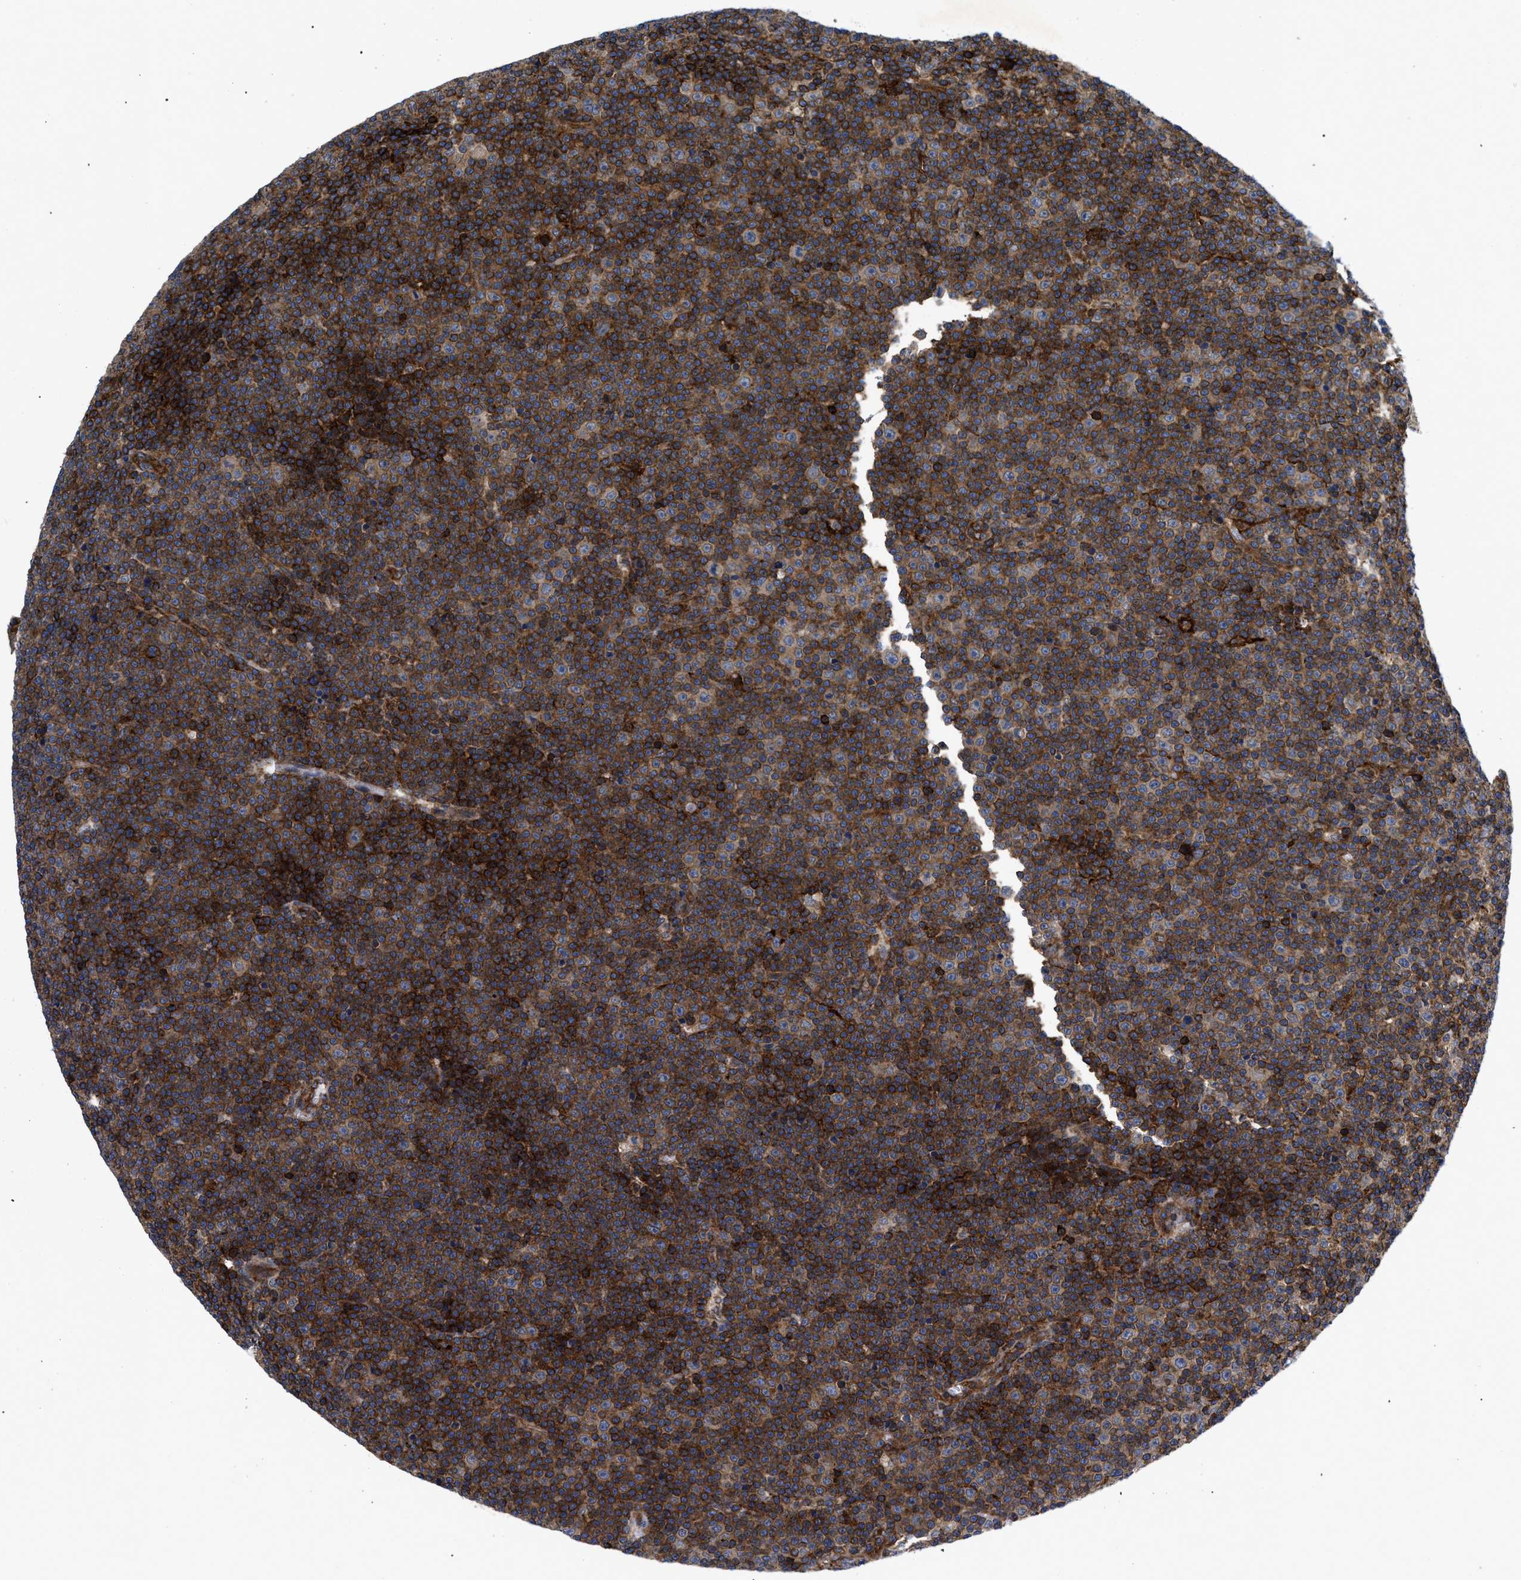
{"staining": {"intensity": "moderate", "quantity": ">75%", "location": "cytoplasmic/membranous"}, "tissue": "lymphoma", "cell_type": "Tumor cells", "image_type": "cancer", "snomed": [{"axis": "morphology", "description": "Malignant lymphoma, non-Hodgkin's type, Low grade"}, {"axis": "topography", "description": "Lymph node"}], "caption": "IHC of lymphoma reveals medium levels of moderate cytoplasmic/membranous staining in approximately >75% of tumor cells.", "gene": "SPAST", "patient": {"sex": "female", "age": 67}}